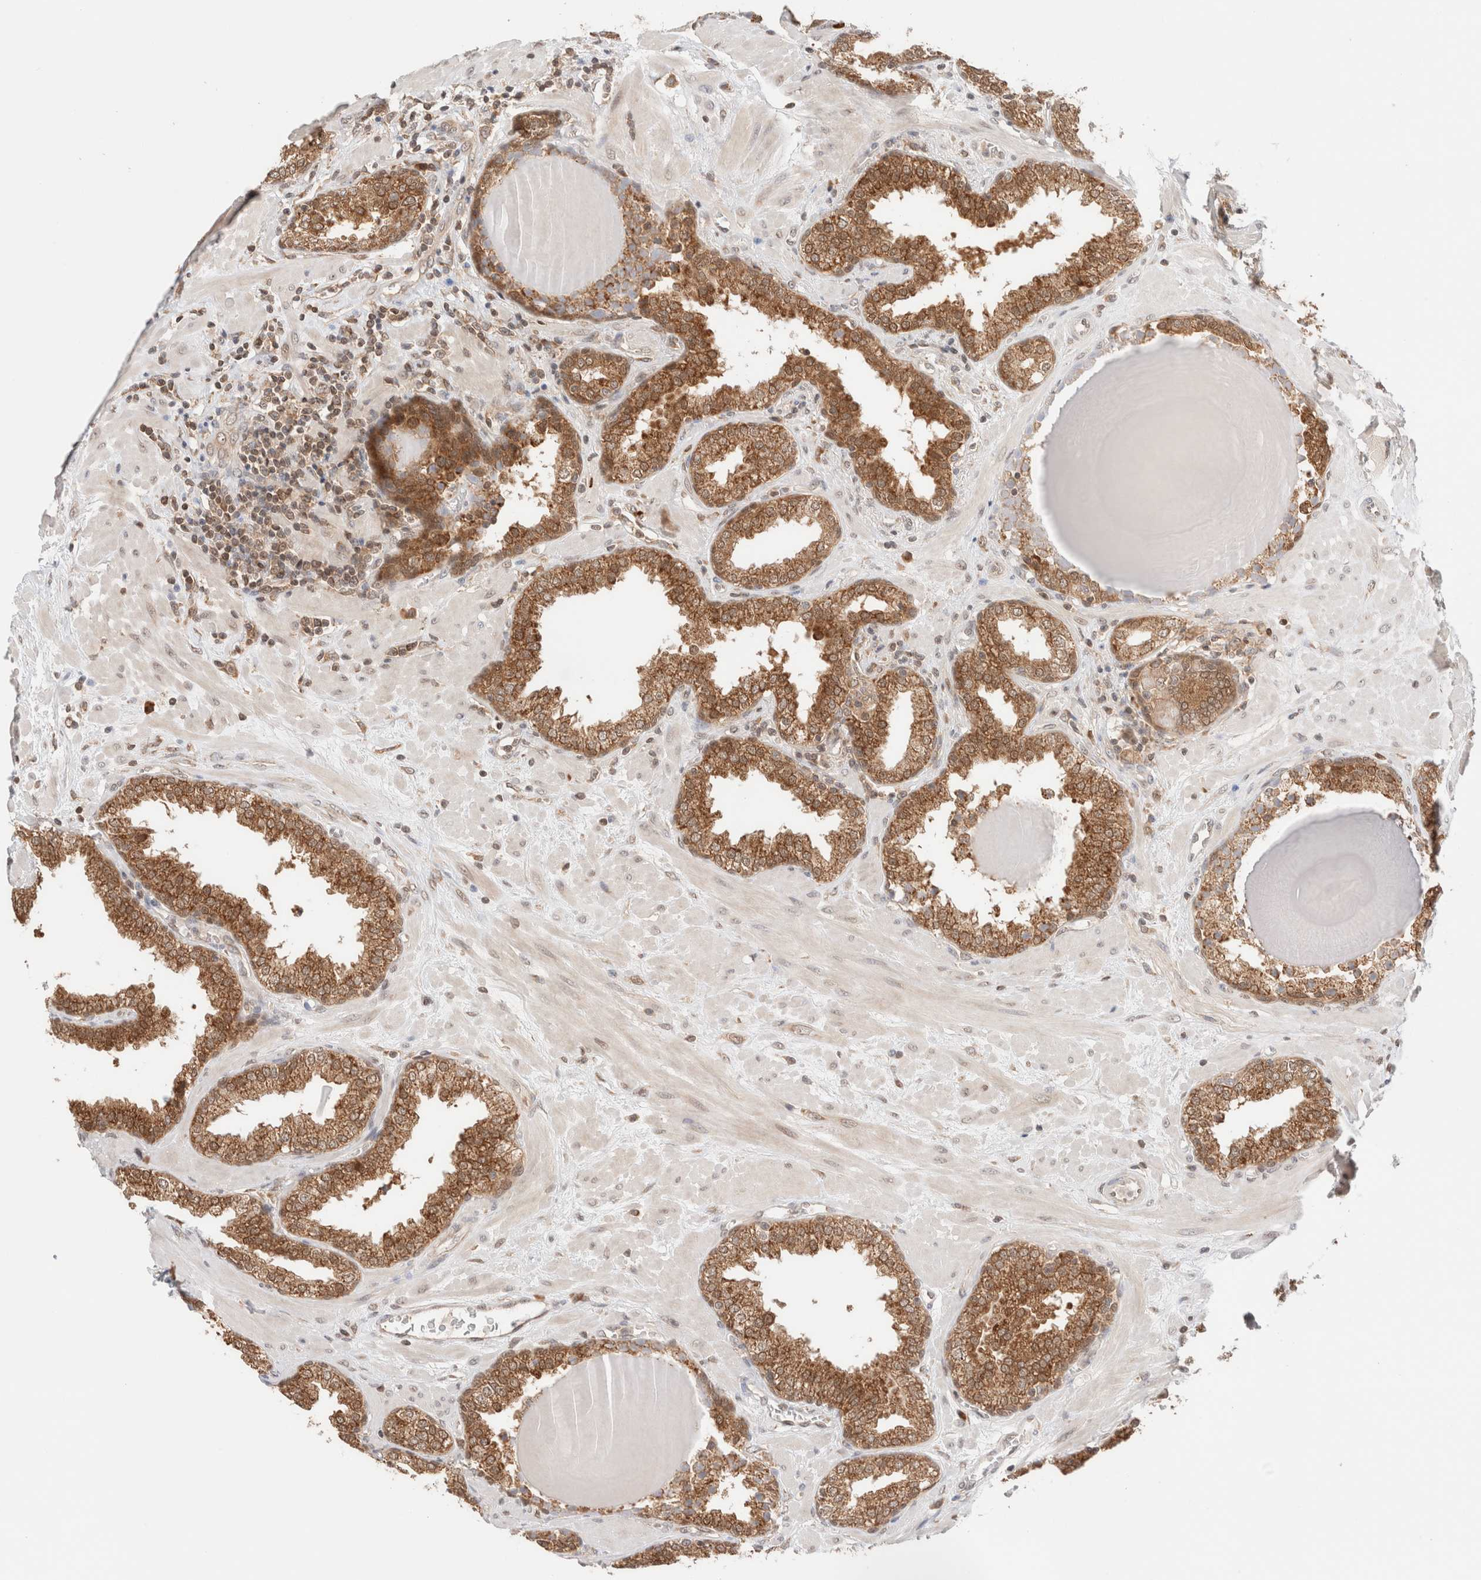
{"staining": {"intensity": "moderate", "quantity": ">75%", "location": "cytoplasmic/membranous"}, "tissue": "prostate", "cell_type": "Glandular cells", "image_type": "normal", "snomed": [{"axis": "morphology", "description": "Normal tissue, NOS"}, {"axis": "topography", "description": "Prostate"}], "caption": "Prostate stained with immunohistochemistry (IHC) reveals moderate cytoplasmic/membranous expression in about >75% of glandular cells. Ihc stains the protein of interest in brown and the nuclei are stained blue.", "gene": "XKR4", "patient": {"sex": "male", "age": 51}}